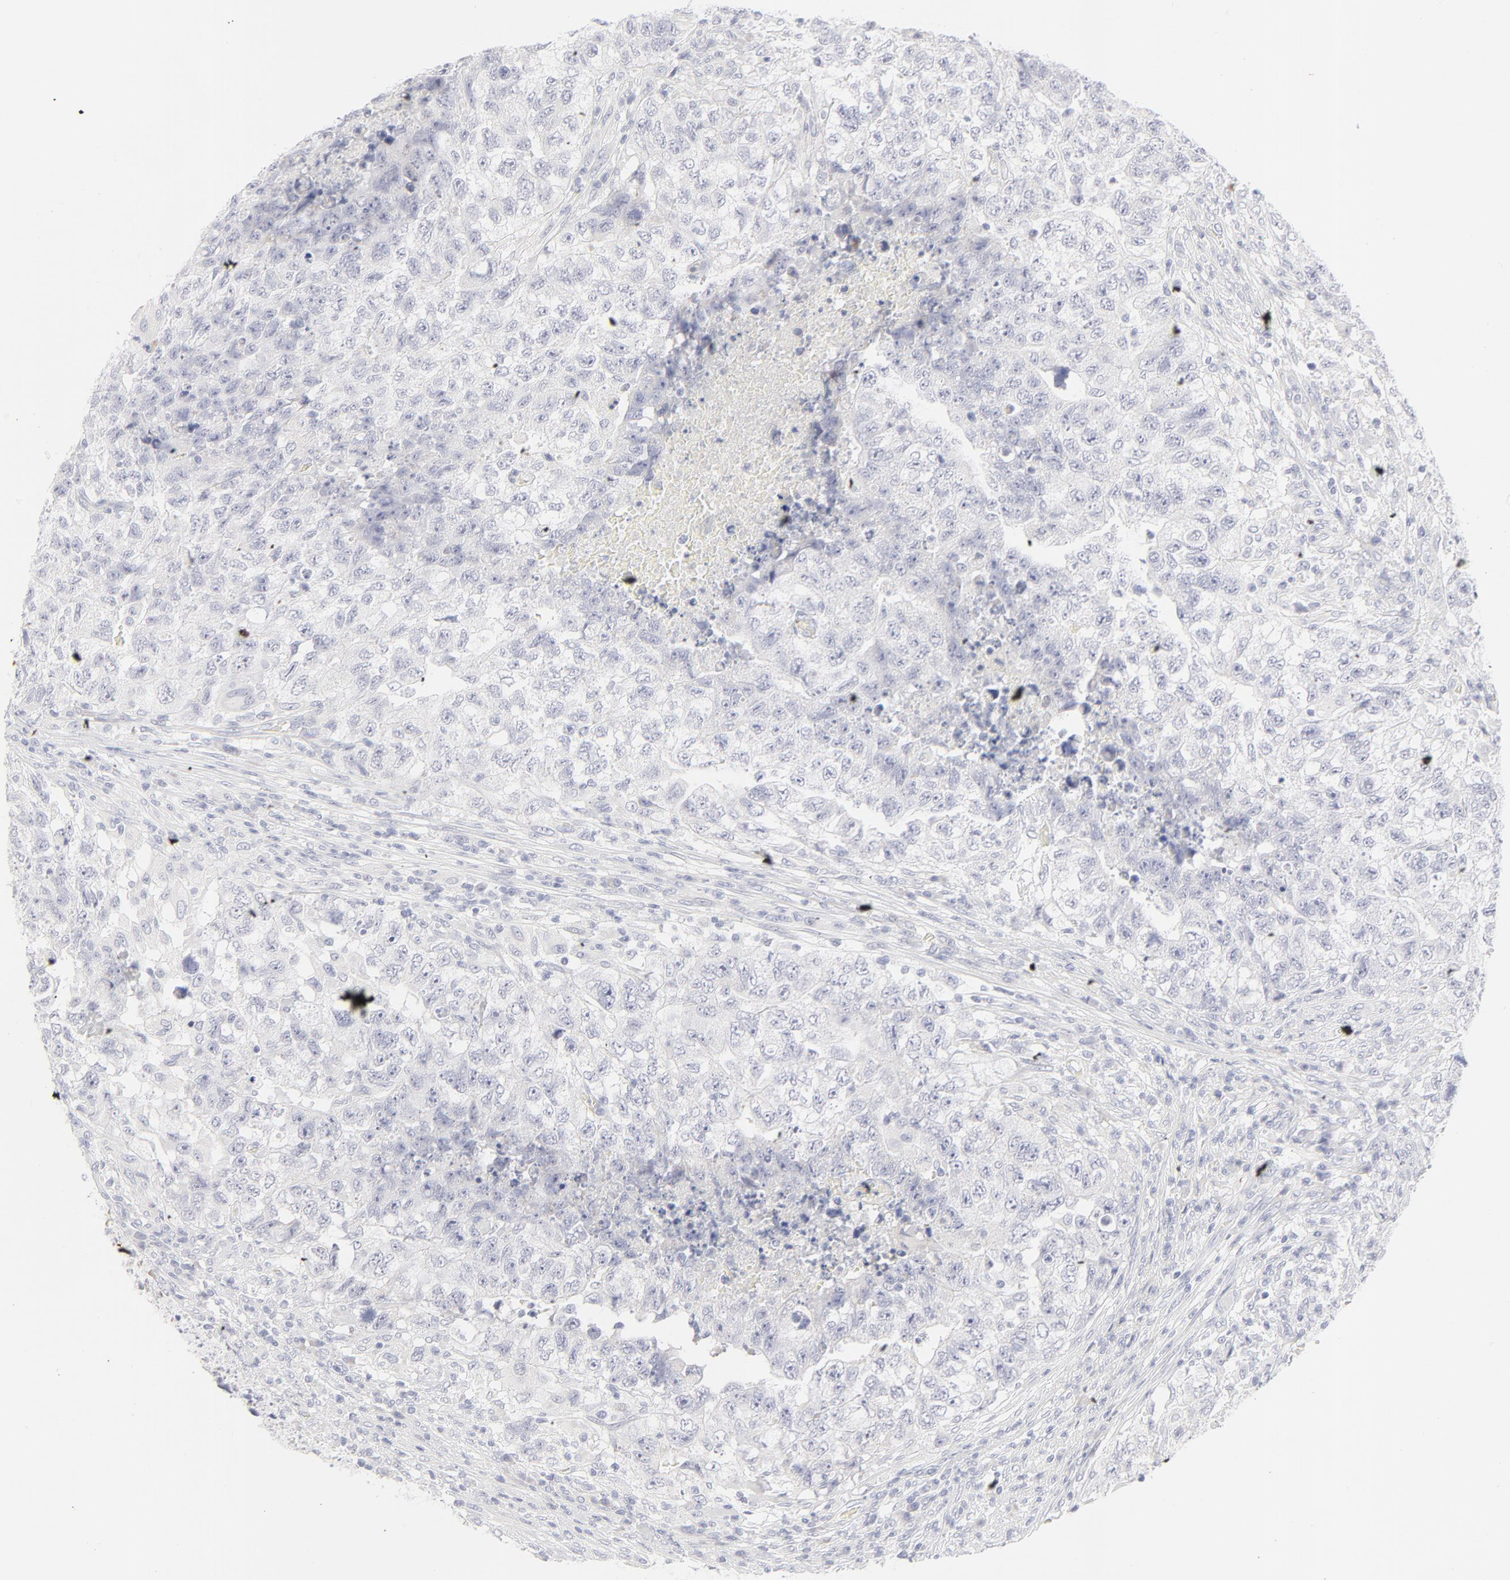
{"staining": {"intensity": "negative", "quantity": "none", "location": "none"}, "tissue": "testis cancer", "cell_type": "Tumor cells", "image_type": "cancer", "snomed": [{"axis": "morphology", "description": "Carcinoma, Embryonal, NOS"}, {"axis": "topography", "description": "Testis"}], "caption": "Immunohistochemistry photomicrograph of neoplastic tissue: embryonal carcinoma (testis) stained with DAB demonstrates no significant protein positivity in tumor cells.", "gene": "NPNT", "patient": {"sex": "male", "age": 21}}